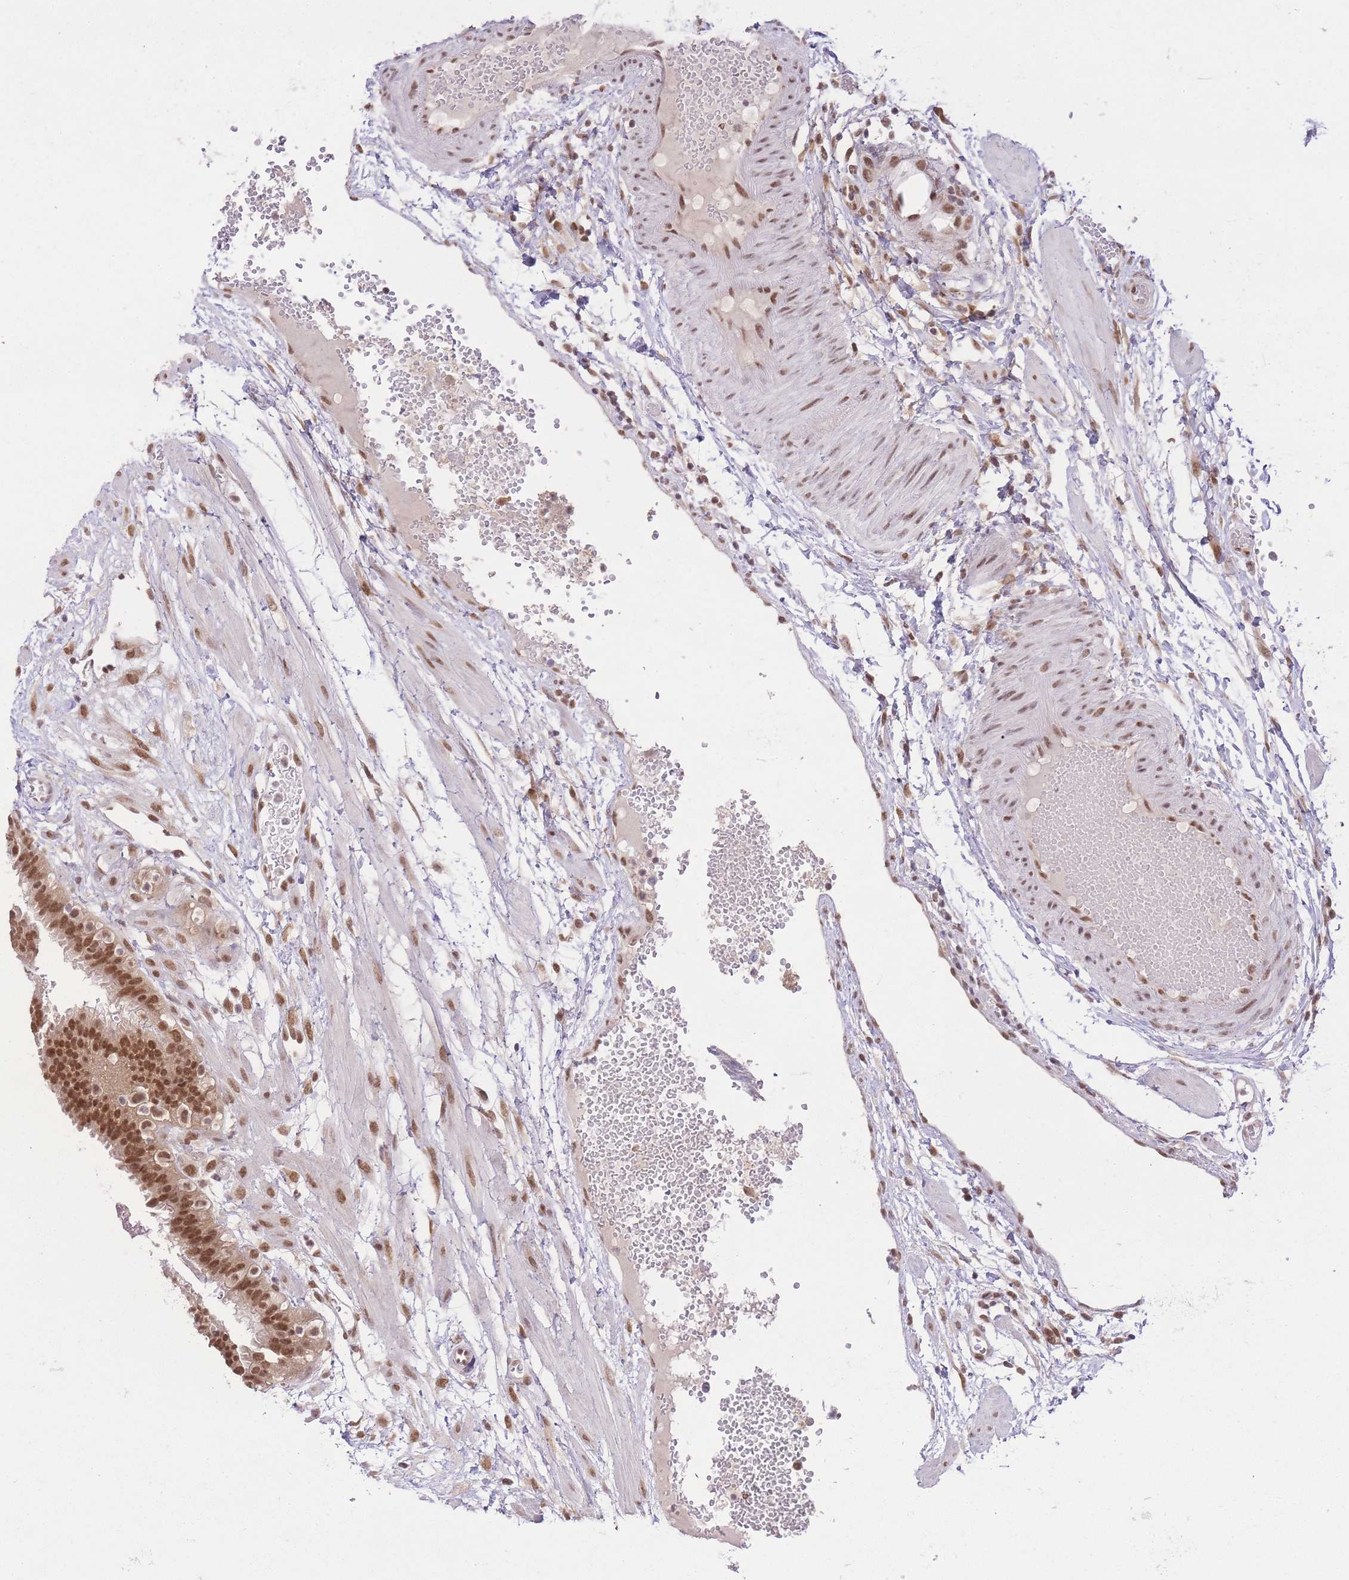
{"staining": {"intensity": "moderate", "quantity": ">75%", "location": "nuclear"}, "tissue": "fallopian tube", "cell_type": "Glandular cells", "image_type": "normal", "snomed": [{"axis": "morphology", "description": "Normal tissue, NOS"}, {"axis": "topography", "description": "Fallopian tube"}], "caption": "Immunohistochemical staining of normal human fallopian tube displays moderate nuclear protein staining in approximately >75% of glandular cells. Using DAB (3,3'-diaminobenzidine) (brown) and hematoxylin (blue) stains, captured at high magnification using brightfield microscopy.", "gene": "TMED3", "patient": {"sex": "female", "age": 37}}